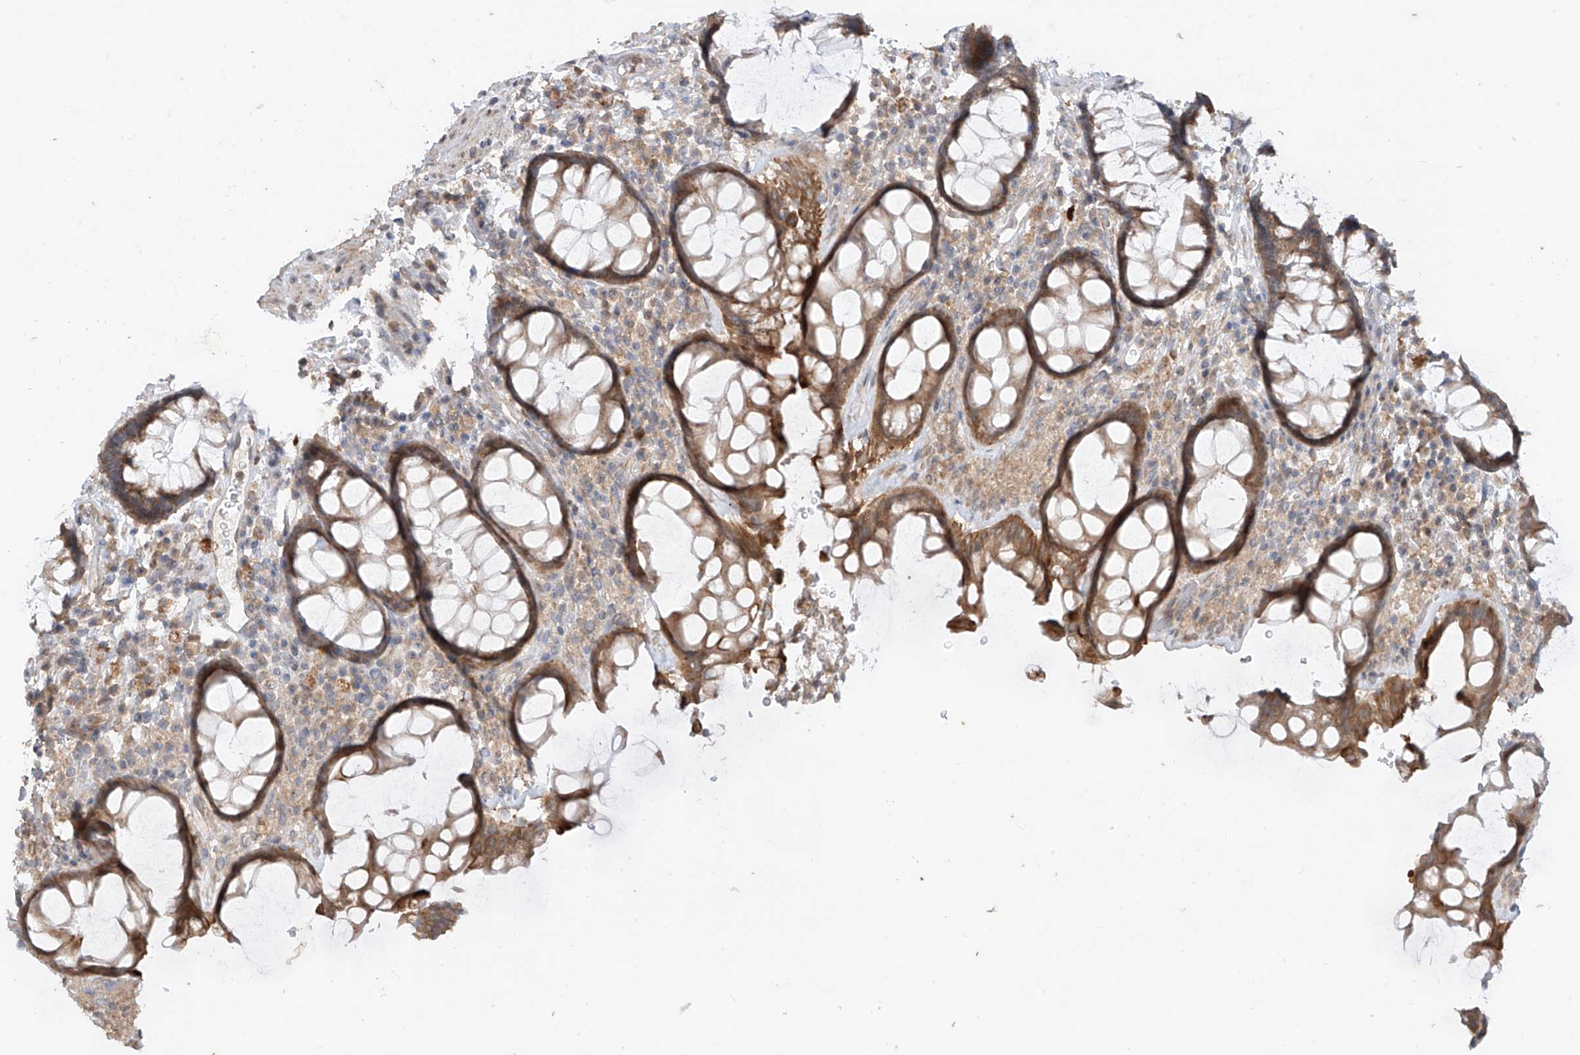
{"staining": {"intensity": "moderate", "quantity": ">75%", "location": "cytoplasmic/membranous"}, "tissue": "rectum", "cell_type": "Glandular cells", "image_type": "normal", "snomed": [{"axis": "morphology", "description": "Normal tissue, NOS"}, {"axis": "topography", "description": "Rectum"}], "caption": "Protein staining of unremarkable rectum demonstrates moderate cytoplasmic/membranous expression in approximately >75% of glandular cells. (IHC, brightfield microscopy, high magnification).", "gene": "MTUS2", "patient": {"sex": "male", "age": 64}}